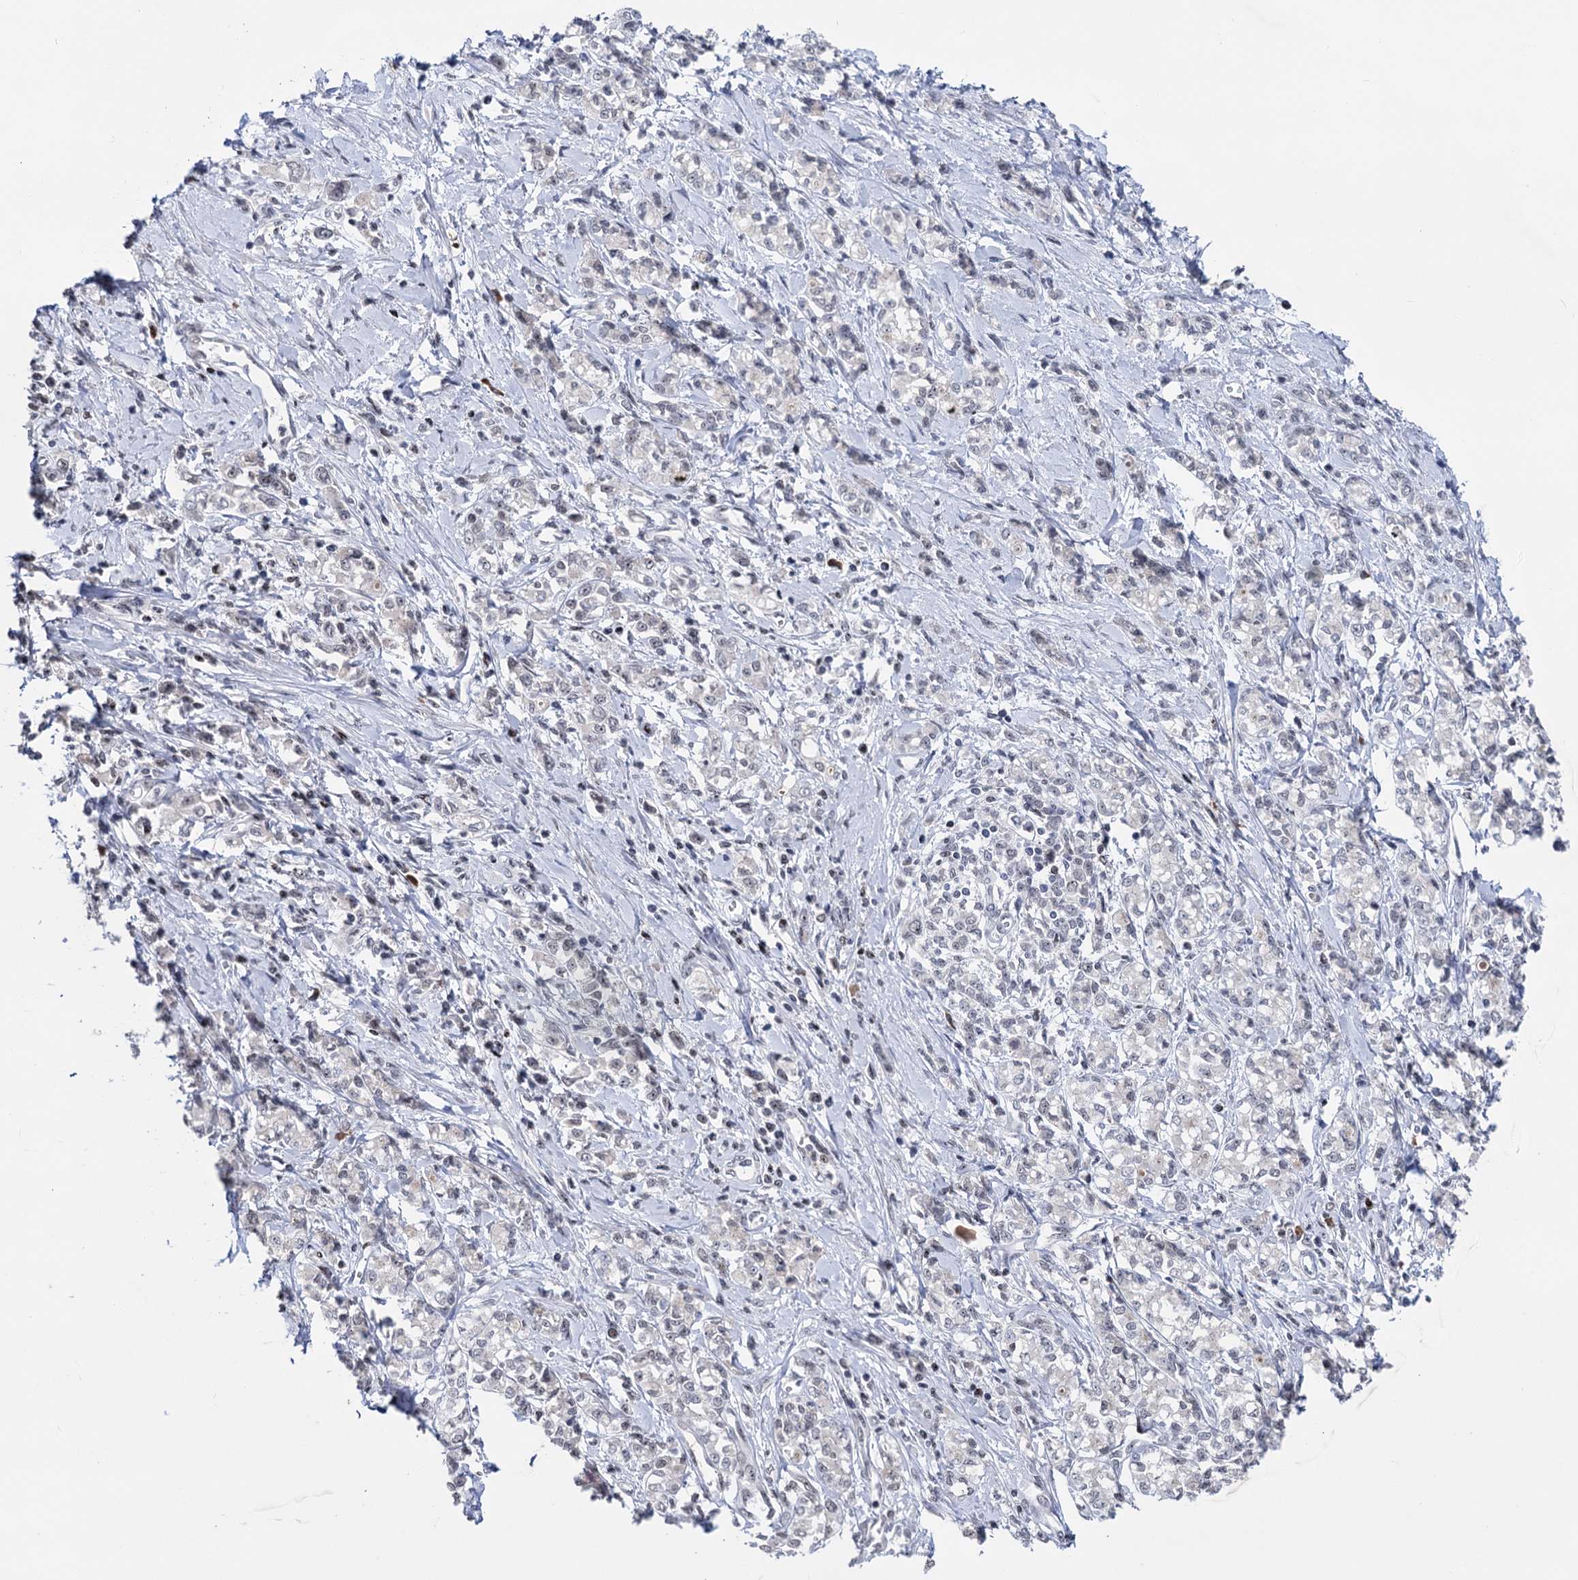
{"staining": {"intensity": "negative", "quantity": "none", "location": "none"}, "tissue": "stomach cancer", "cell_type": "Tumor cells", "image_type": "cancer", "snomed": [{"axis": "morphology", "description": "Adenocarcinoma, NOS"}, {"axis": "topography", "description": "Stomach"}], "caption": "DAB immunohistochemical staining of human stomach cancer shows no significant positivity in tumor cells.", "gene": "ZCCHC10", "patient": {"sex": "female", "age": 76}}